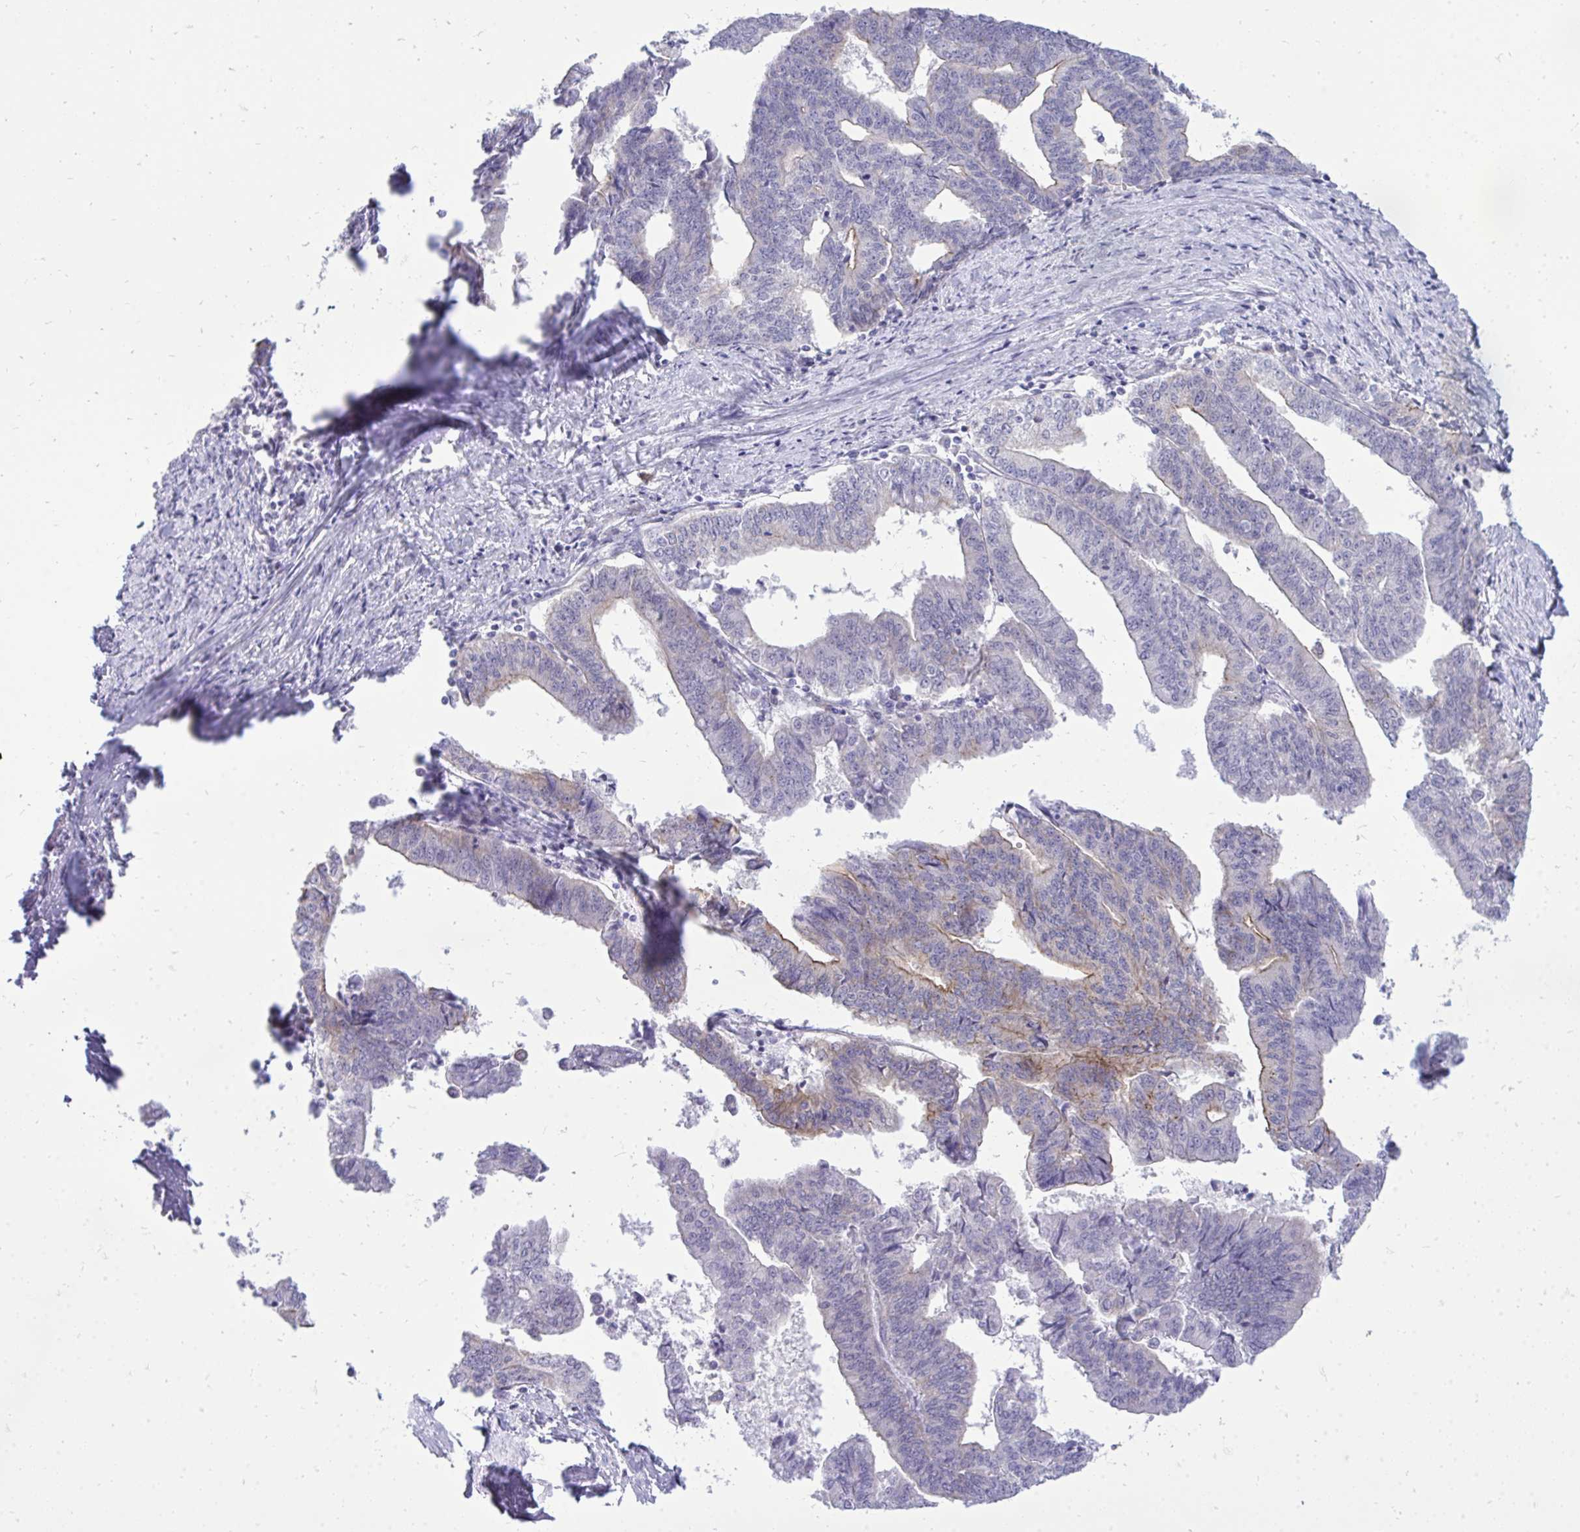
{"staining": {"intensity": "moderate", "quantity": "25%-75%", "location": "cytoplasmic/membranous"}, "tissue": "endometrial cancer", "cell_type": "Tumor cells", "image_type": "cancer", "snomed": [{"axis": "morphology", "description": "Adenocarcinoma, NOS"}, {"axis": "topography", "description": "Endometrium"}], "caption": "A micrograph showing moderate cytoplasmic/membranous staining in approximately 25%-75% of tumor cells in endometrial cancer (adenocarcinoma), as visualized by brown immunohistochemical staining.", "gene": "SPTBN2", "patient": {"sex": "female", "age": 65}}